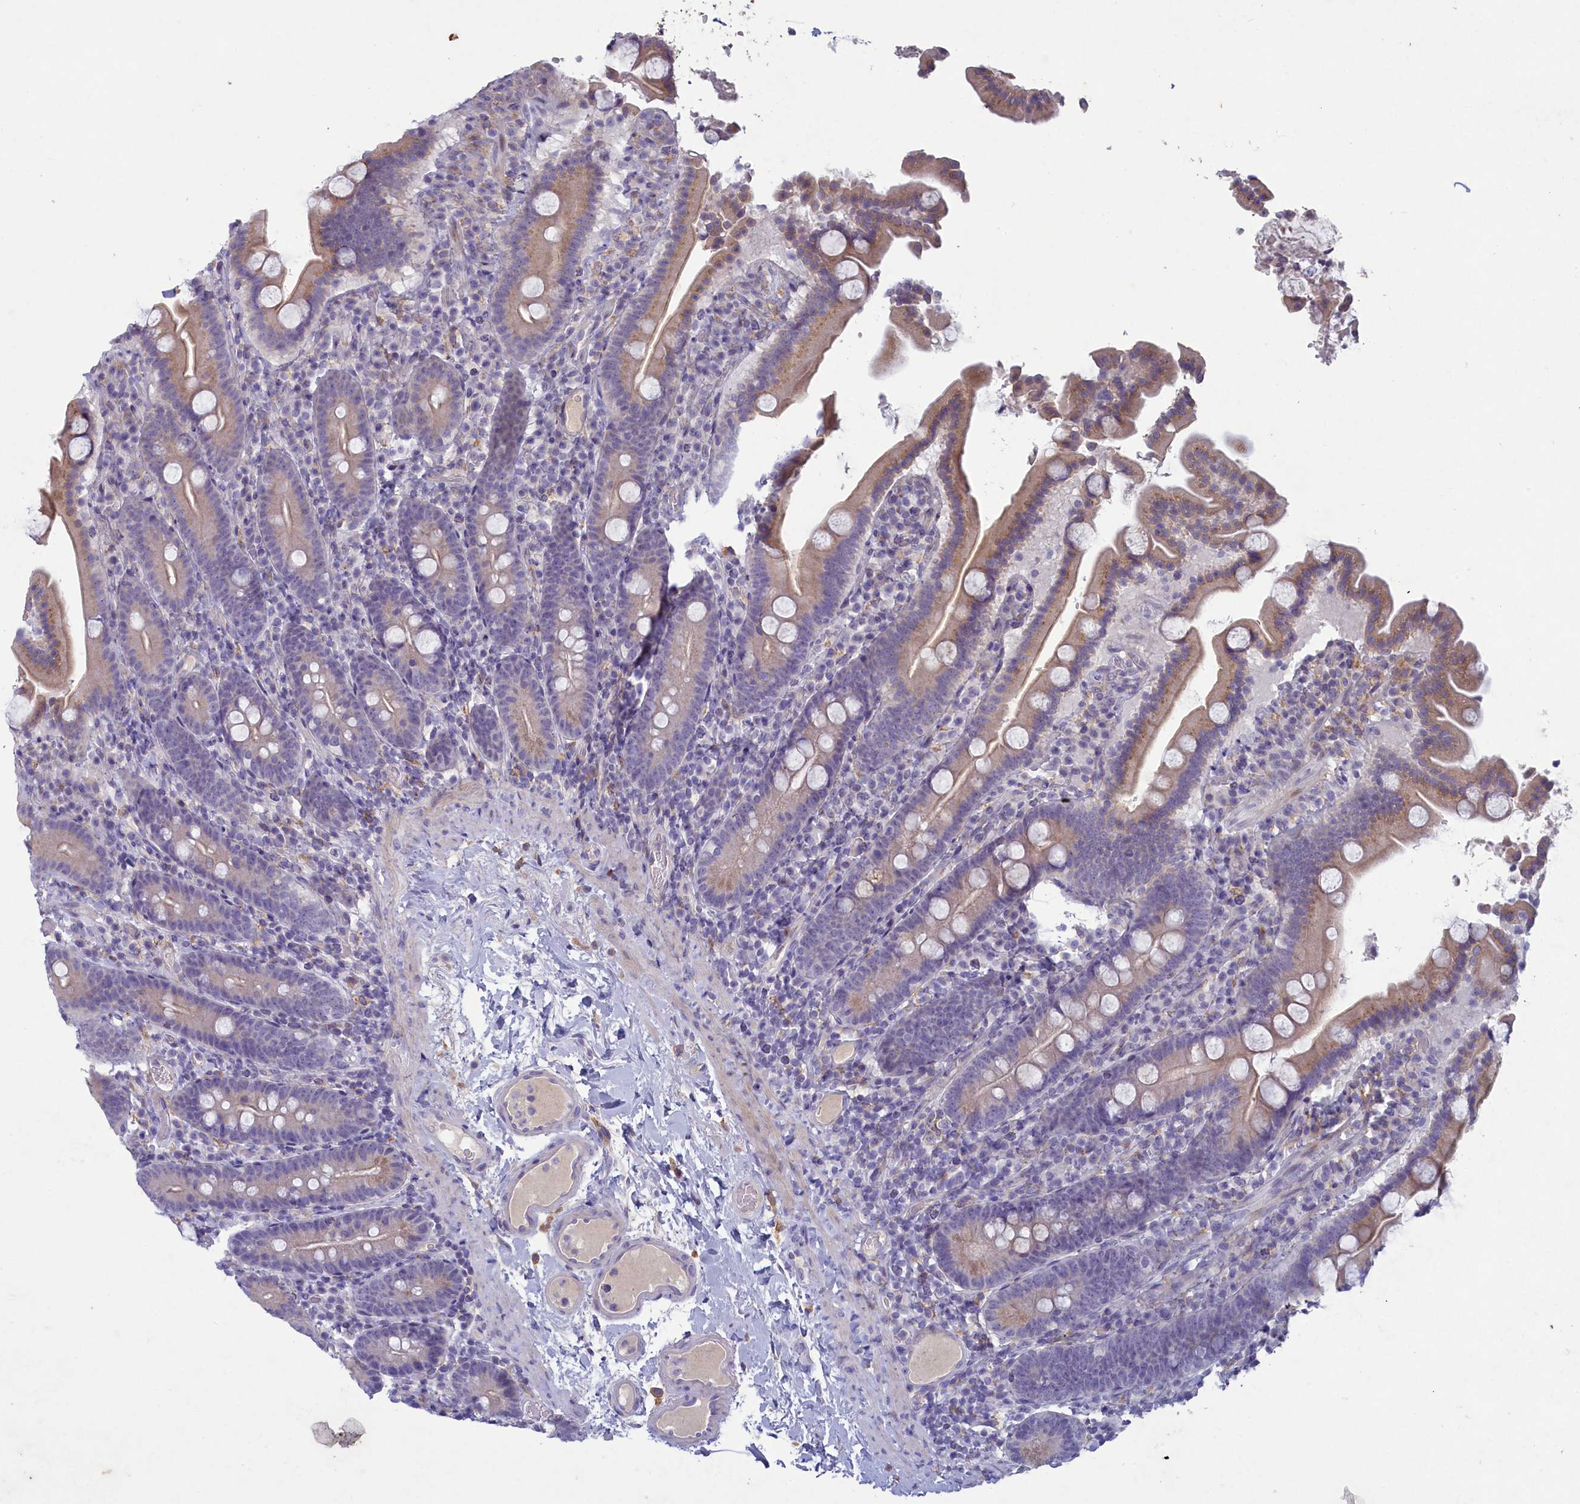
{"staining": {"intensity": "weak", "quantity": "25%-75%", "location": "cytoplasmic/membranous"}, "tissue": "duodenum", "cell_type": "Glandular cells", "image_type": "normal", "snomed": [{"axis": "morphology", "description": "Normal tissue, NOS"}, {"axis": "topography", "description": "Duodenum"}], "caption": "Glandular cells show low levels of weak cytoplasmic/membranous expression in approximately 25%-75% of cells in benign duodenum.", "gene": "PLEKHG6", "patient": {"sex": "male", "age": 55}}